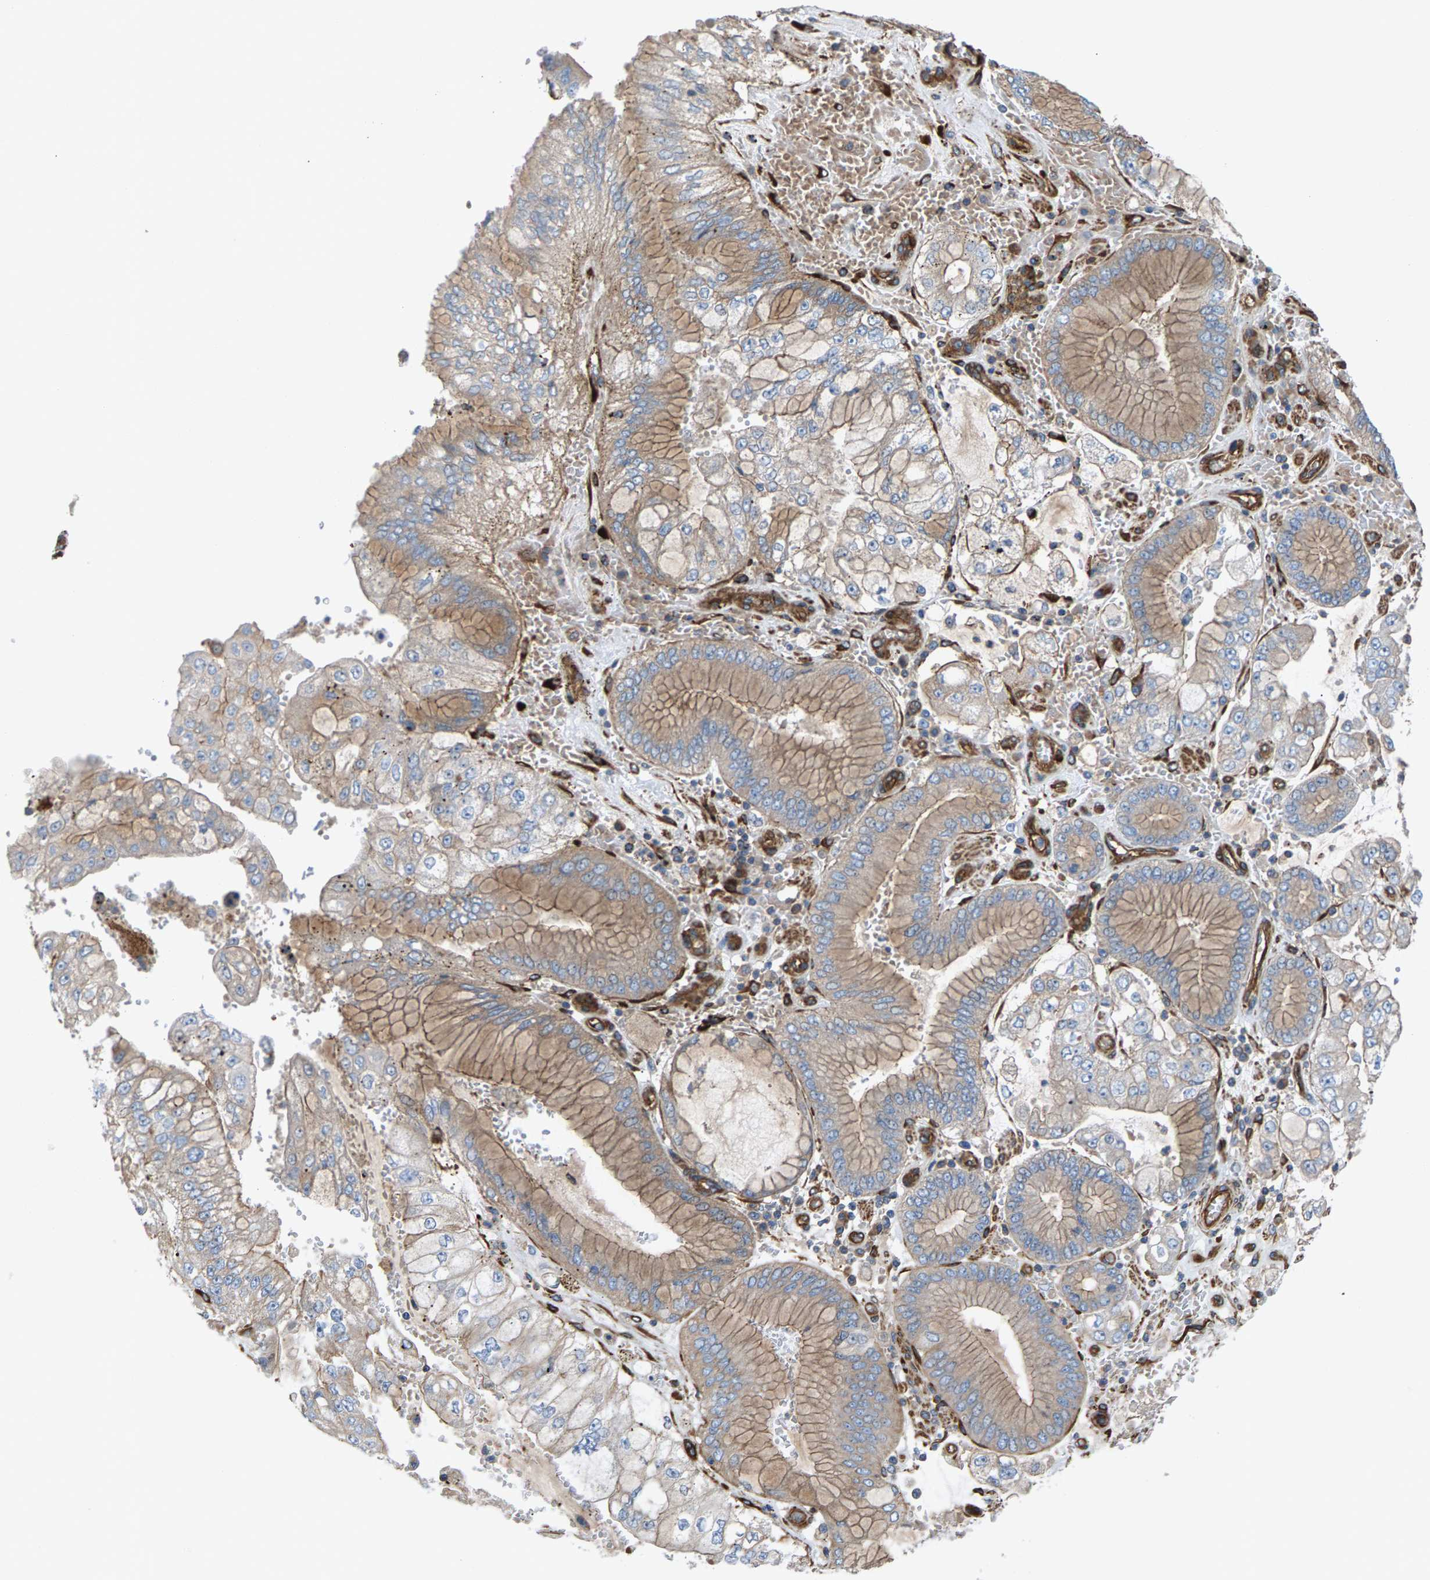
{"staining": {"intensity": "weak", "quantity": "25%-75%", "location": "cytoplasmic/membranous"}, "tissue": "stomach cancer", "cell_type": "Tumor cells", "image_type": "cancer", "snomed": [{"axis": "morphology", "description": "Adenocarcinoma, NOS"}, {"axis": "topography", "description": "Stomach"}], "caption": "Approximately 25%-75% of tumor cells in human stomach adenocarcinoma show weak cytoplasmic/membranous protein expression as visualized by brown immunohistochemical staining.", "gene": "PDCL", "patient": {"sex": "male", "age": 76}}